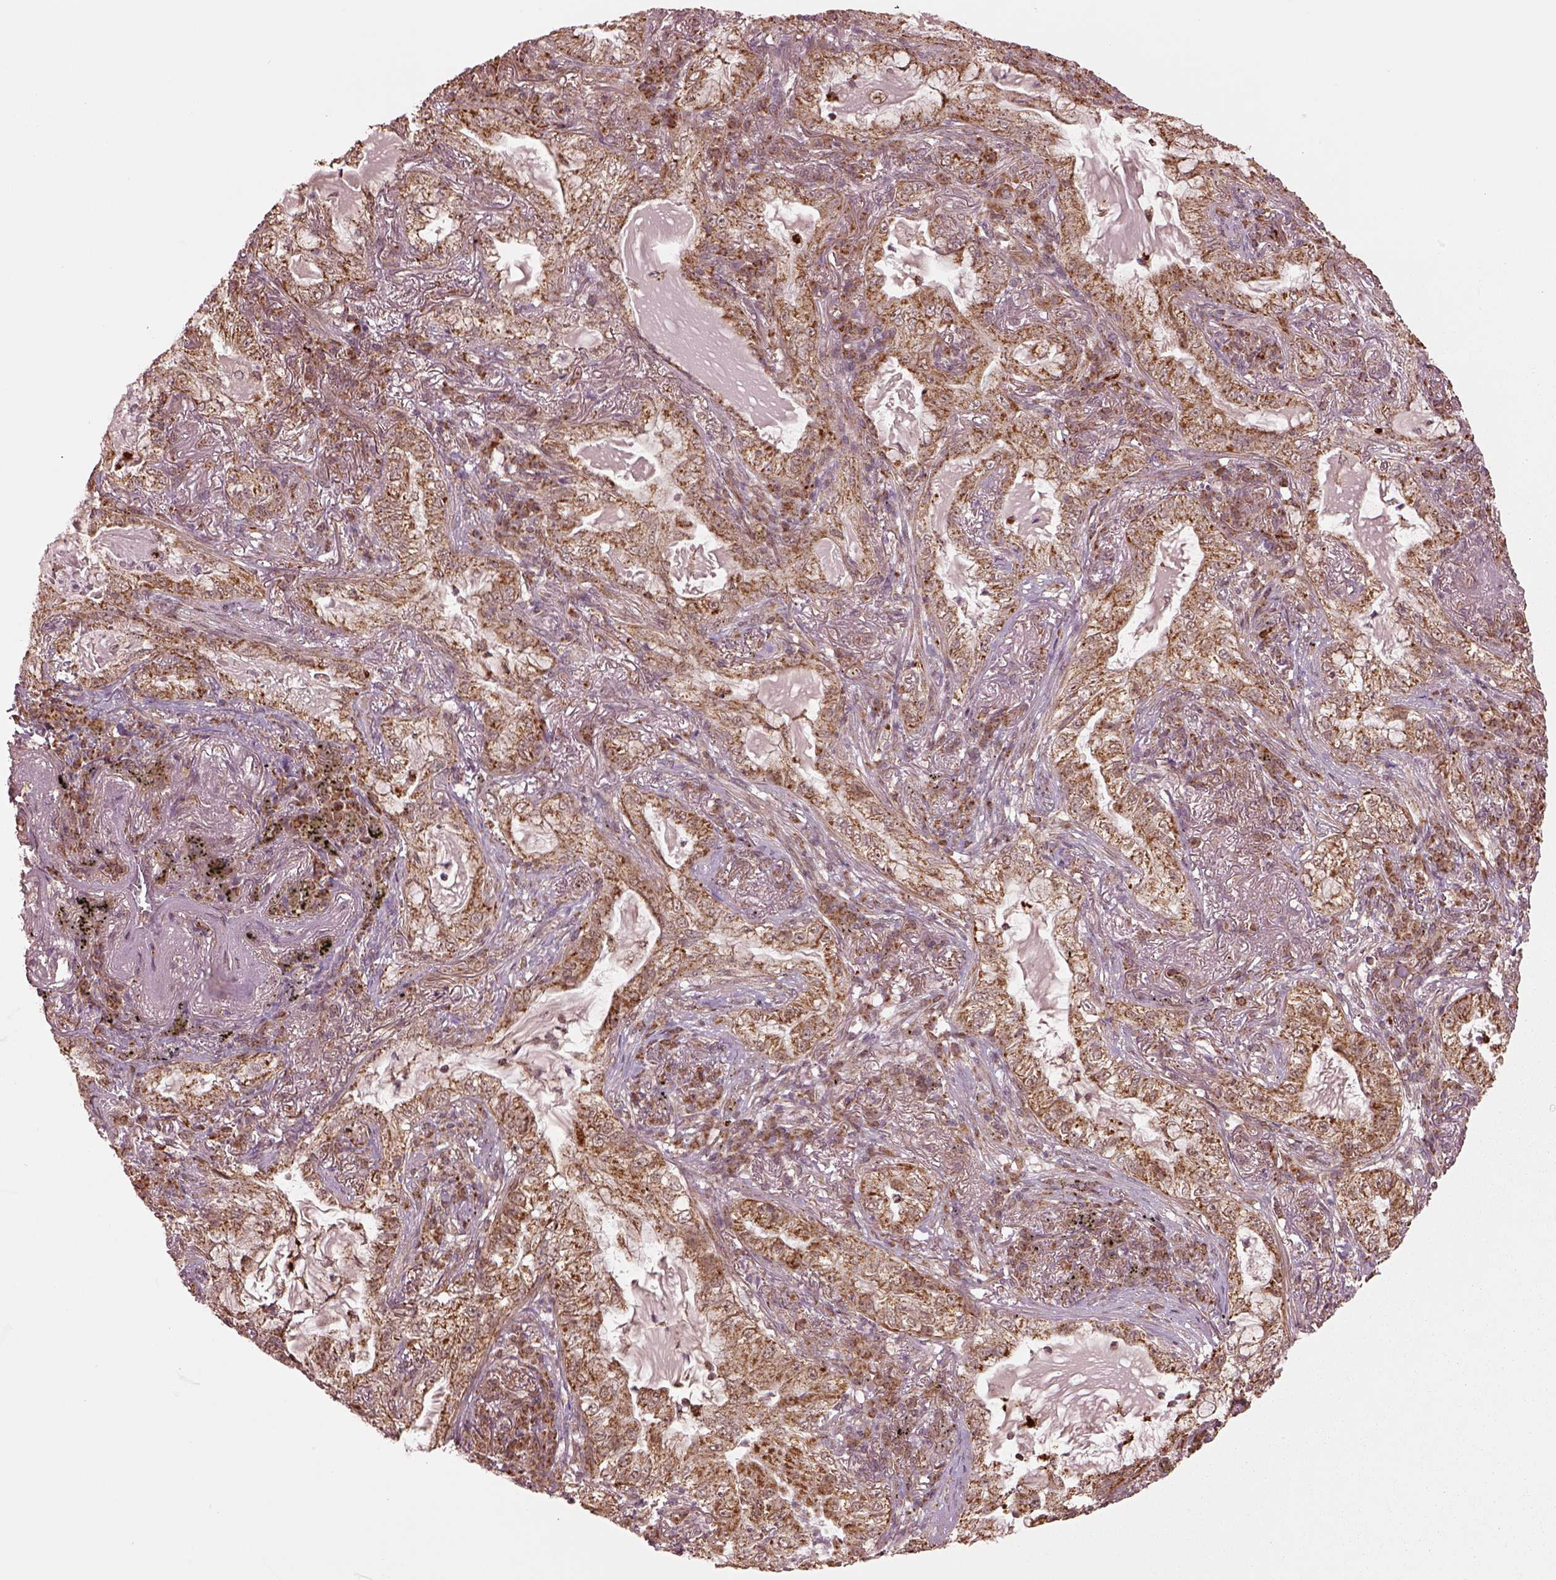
{"staining": {"intensity": "moderate", "quantity": ">75%", "location": "cytoplasmic/membranous"}, "tissue": "lung cancer", "cell_type": "Tumor cells", "image_type": "cancer", "snomed": [{"axis": "morphology", "description": "Adenocarcinoma, NOS"}, {"axis": "topography", "description": "Lung"}], "caption": "Protein staining of lung adenocarcinoma tissue exhibits moderate cytoplasmic/membranous staining in about >75% of tumor cells.", "gene": "SEL1L3", "patient": {"sex": "female", "age": 73}}